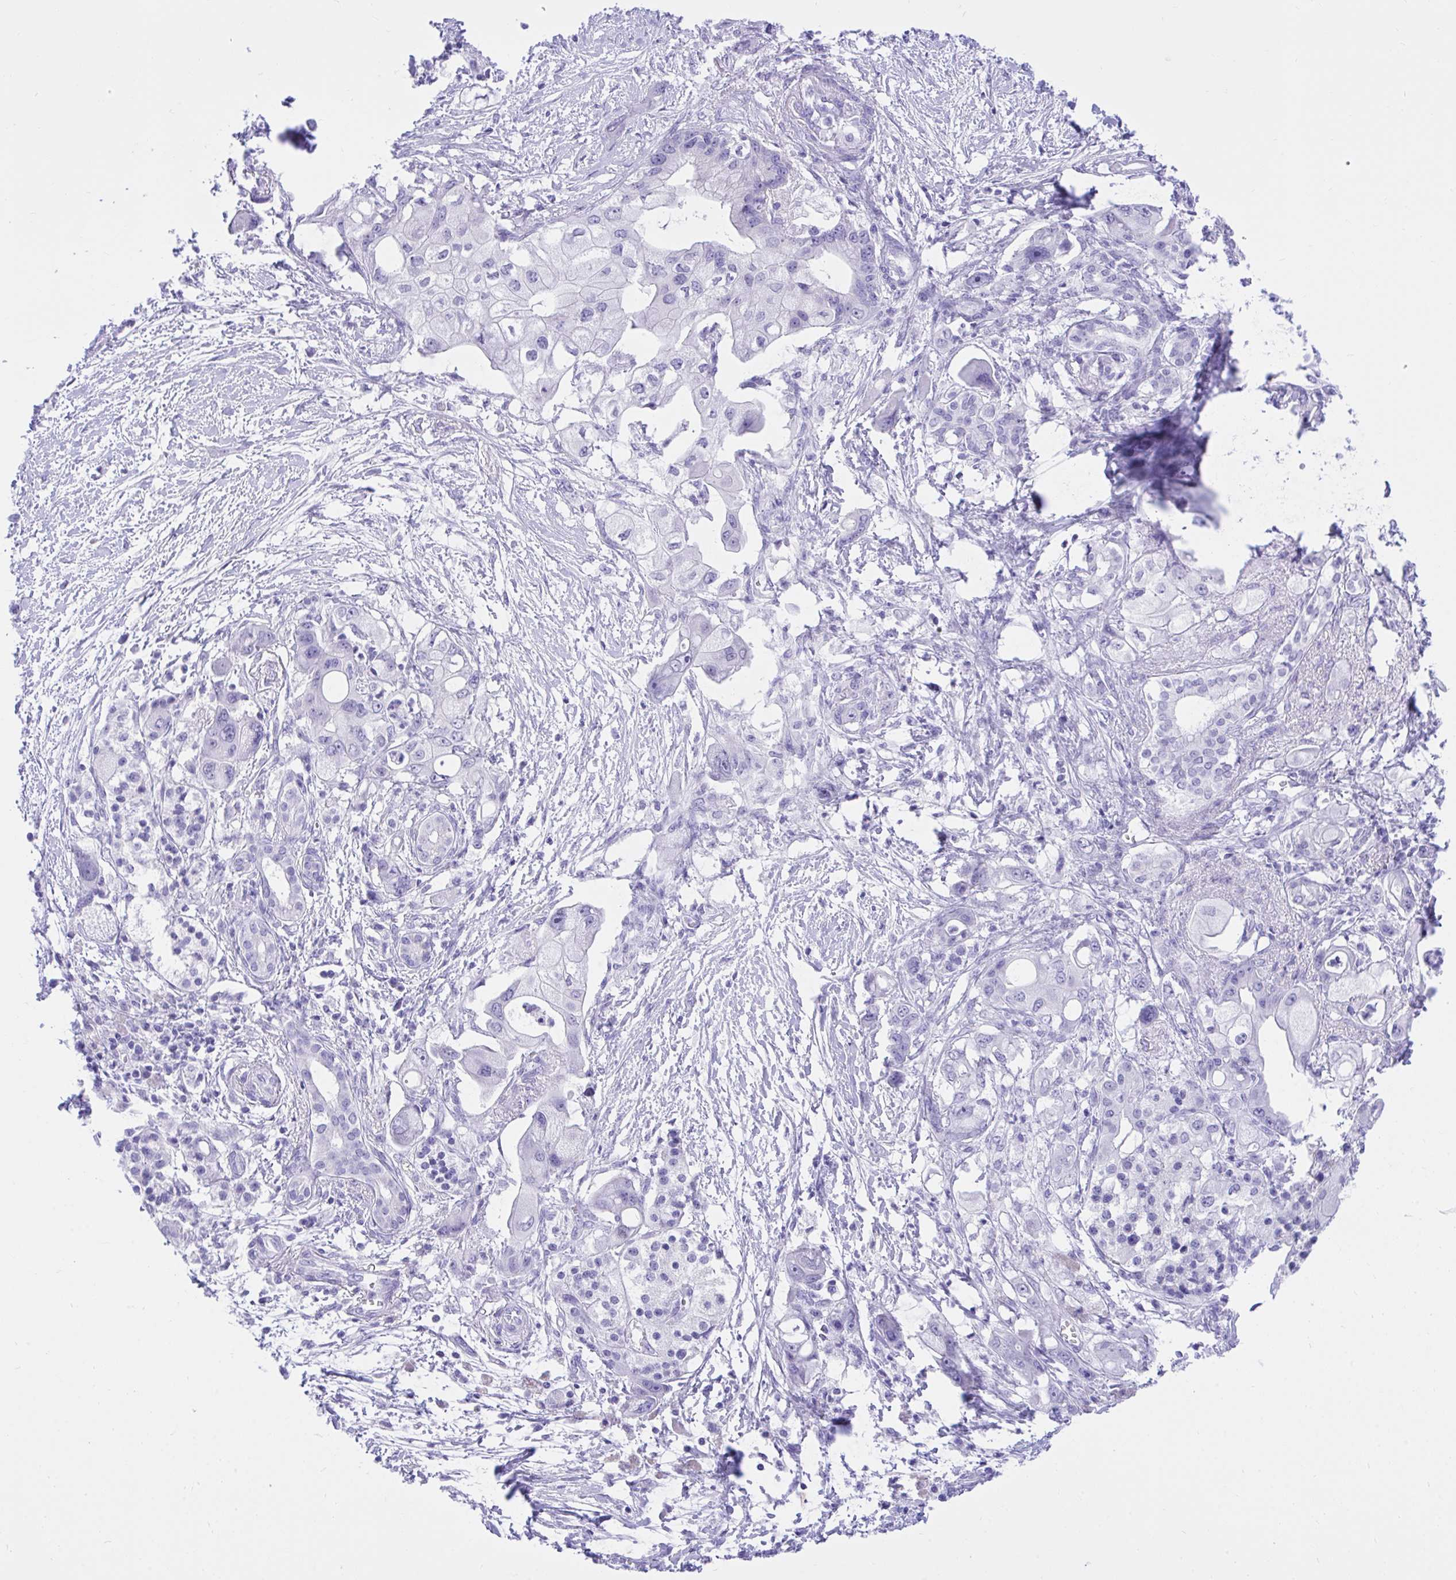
{"staining": {"intensity": "negative", "quantity": "none", "location": "none"}, "tissue": "pancreatic cancer", "cell_type": "Tumor cells", "image_type": "cancer", "snomed": [{"axis": "morphology", "description": "Adenocarcinoma, NOS"}, {"axis": "topography", "description": "Pancreas"}], "caption": "Tumor cells are negative for brown protein staining in pancreatic adenocarcinoma.", "gene": "KCNN4", "patient": {"sex": "male", "age": 68}}